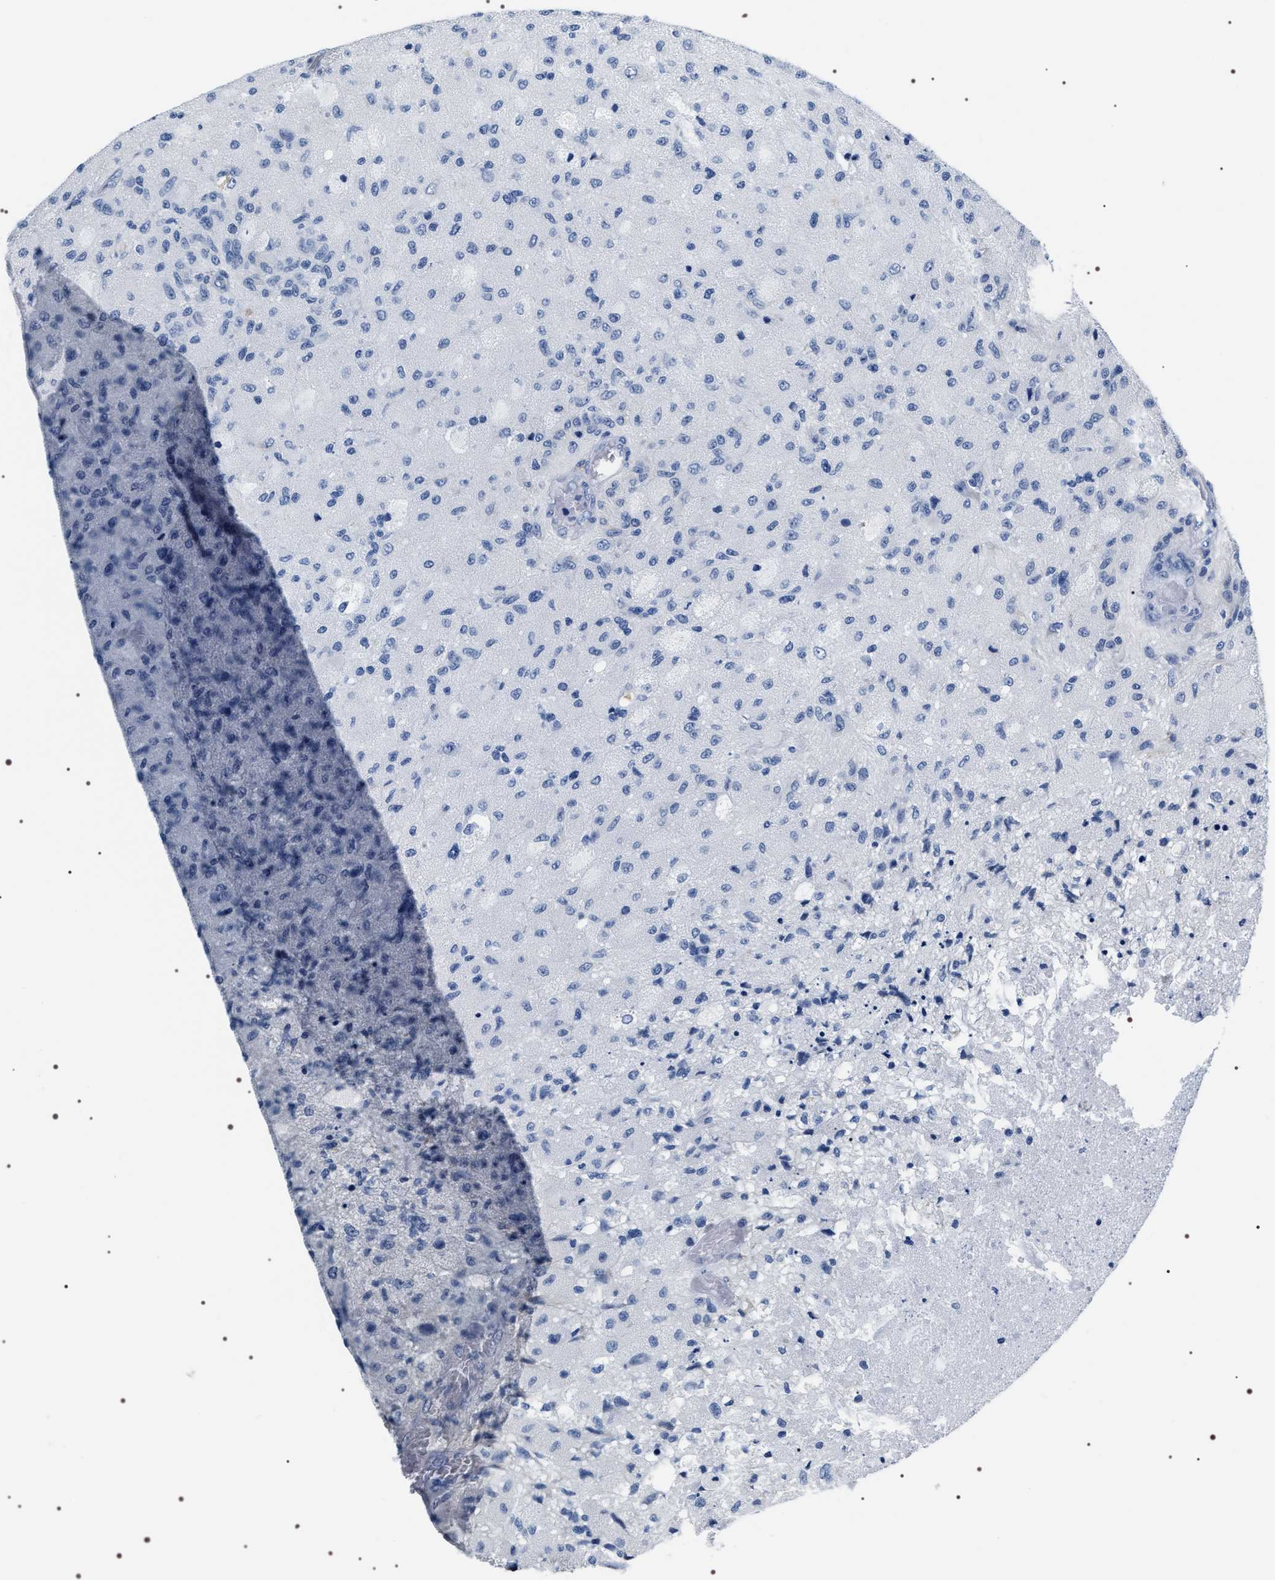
{"staining": {"intensity": "negative", "quantity": "none", "location": "none"}, "tissue": "glioma", "cell_type": "Tumor cells", "image_type": "cancer", "snomed": [{"axis": "morphology", "description": "Normal tissue, NOS"}, {"axis": "morphology", "description": "Glioma, malignant, High grade"}, {"axis": "topography", "description": "Cerebral cortex"}], "caption": "Tumor cells show no significant expression in high-grade glioma (malignant).", "gene": "ADH4", "patient": {"sex": "male", "age": 77}}